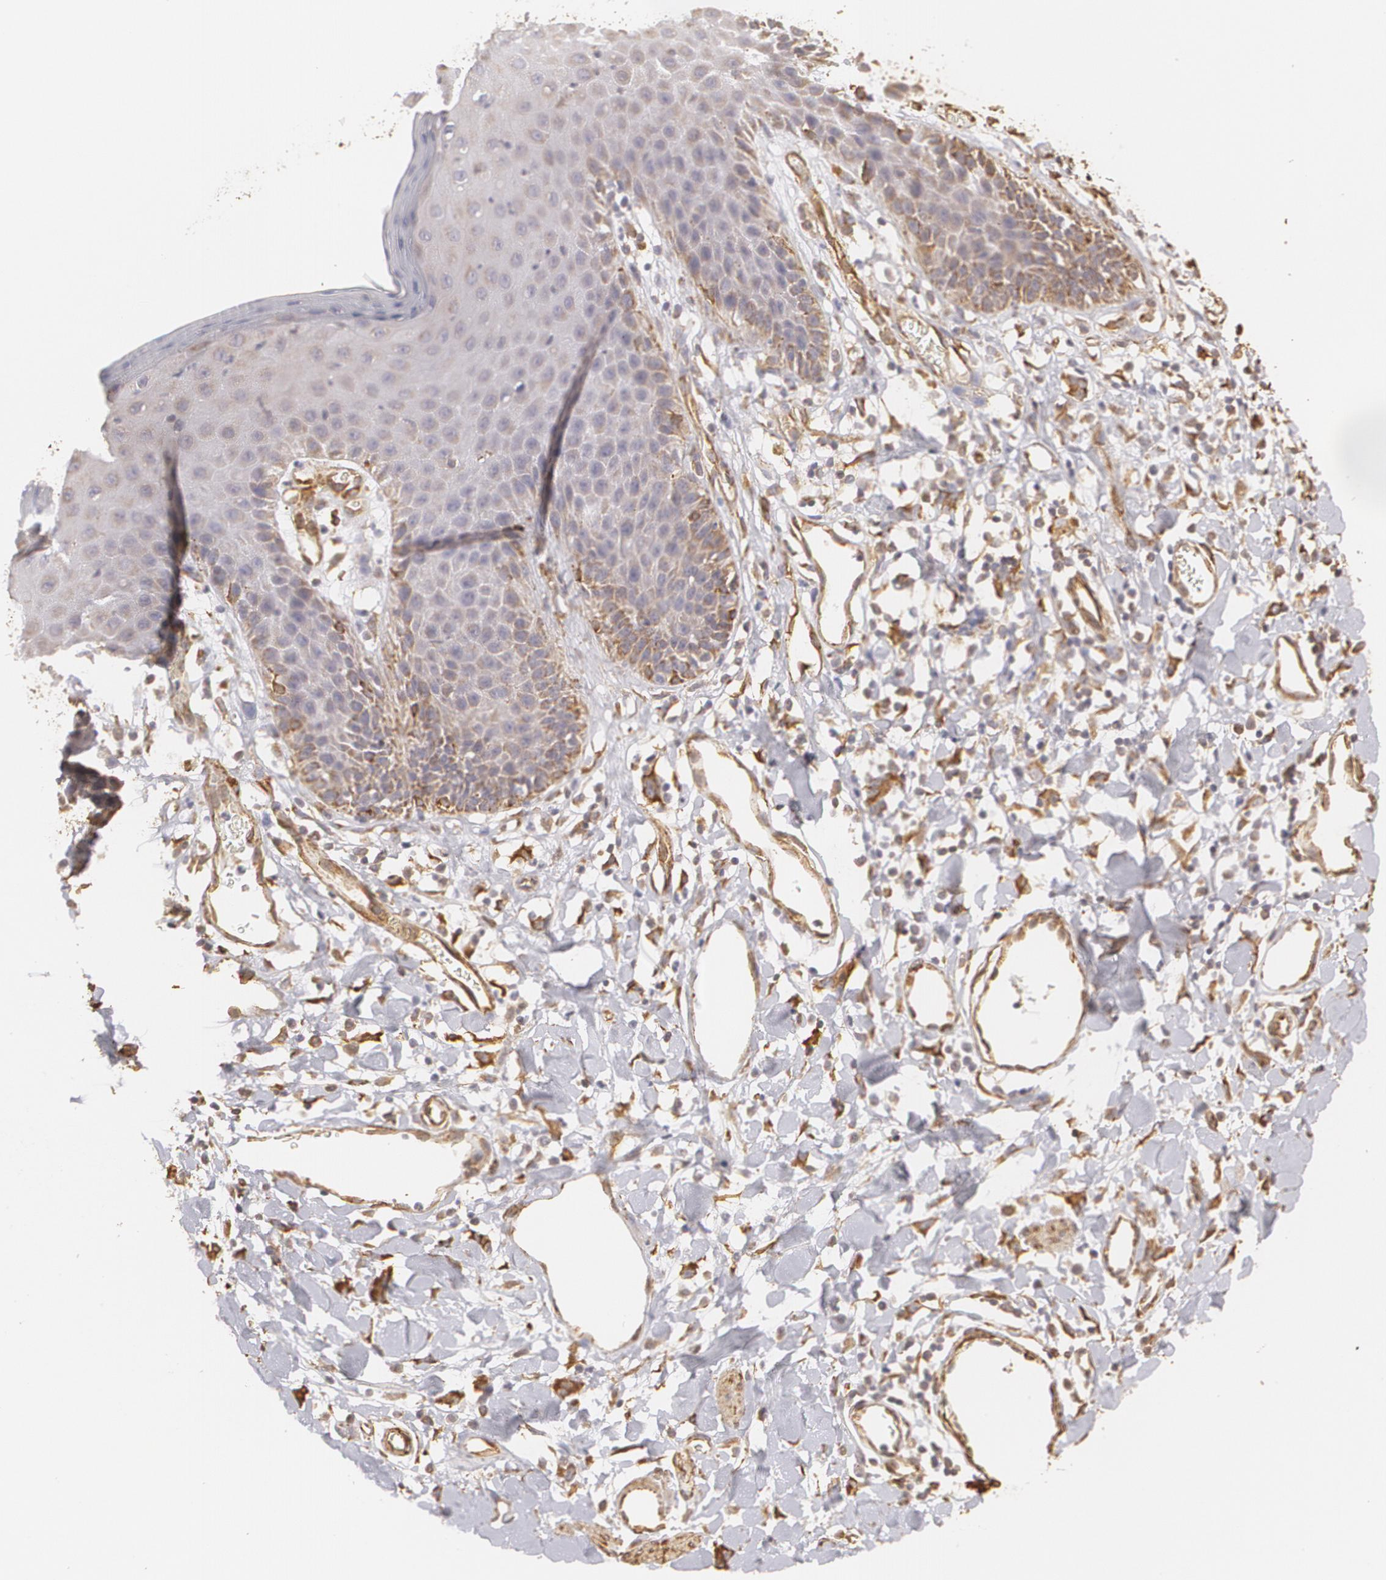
{"staining": {"intensity": "weak", "quantity": "25%-75%", "location": "cytoplasmic/membranous"}, "tissue": "skin", "cell_type": "Epidermal cells", "image_type": "normal", "snomed": [{"axis": "morphology", "description": "Normal tissue, NOS"}, {"axis": "topography", "description": "Vulva"}, {"axis": "topography", "description": "Peripheral nerve tissue"}], "caption": "Unremarkable skin was stained to show a protein in brown. There is low levels of weak cytoplasmic/membranous positivity in about 25%-75% of epidermal cells. The protein of interest is shown in brown color, while the nuclei are stained blue.", "gene": "CYB5R3", "patient": {"sex": "female", "age": 68}}